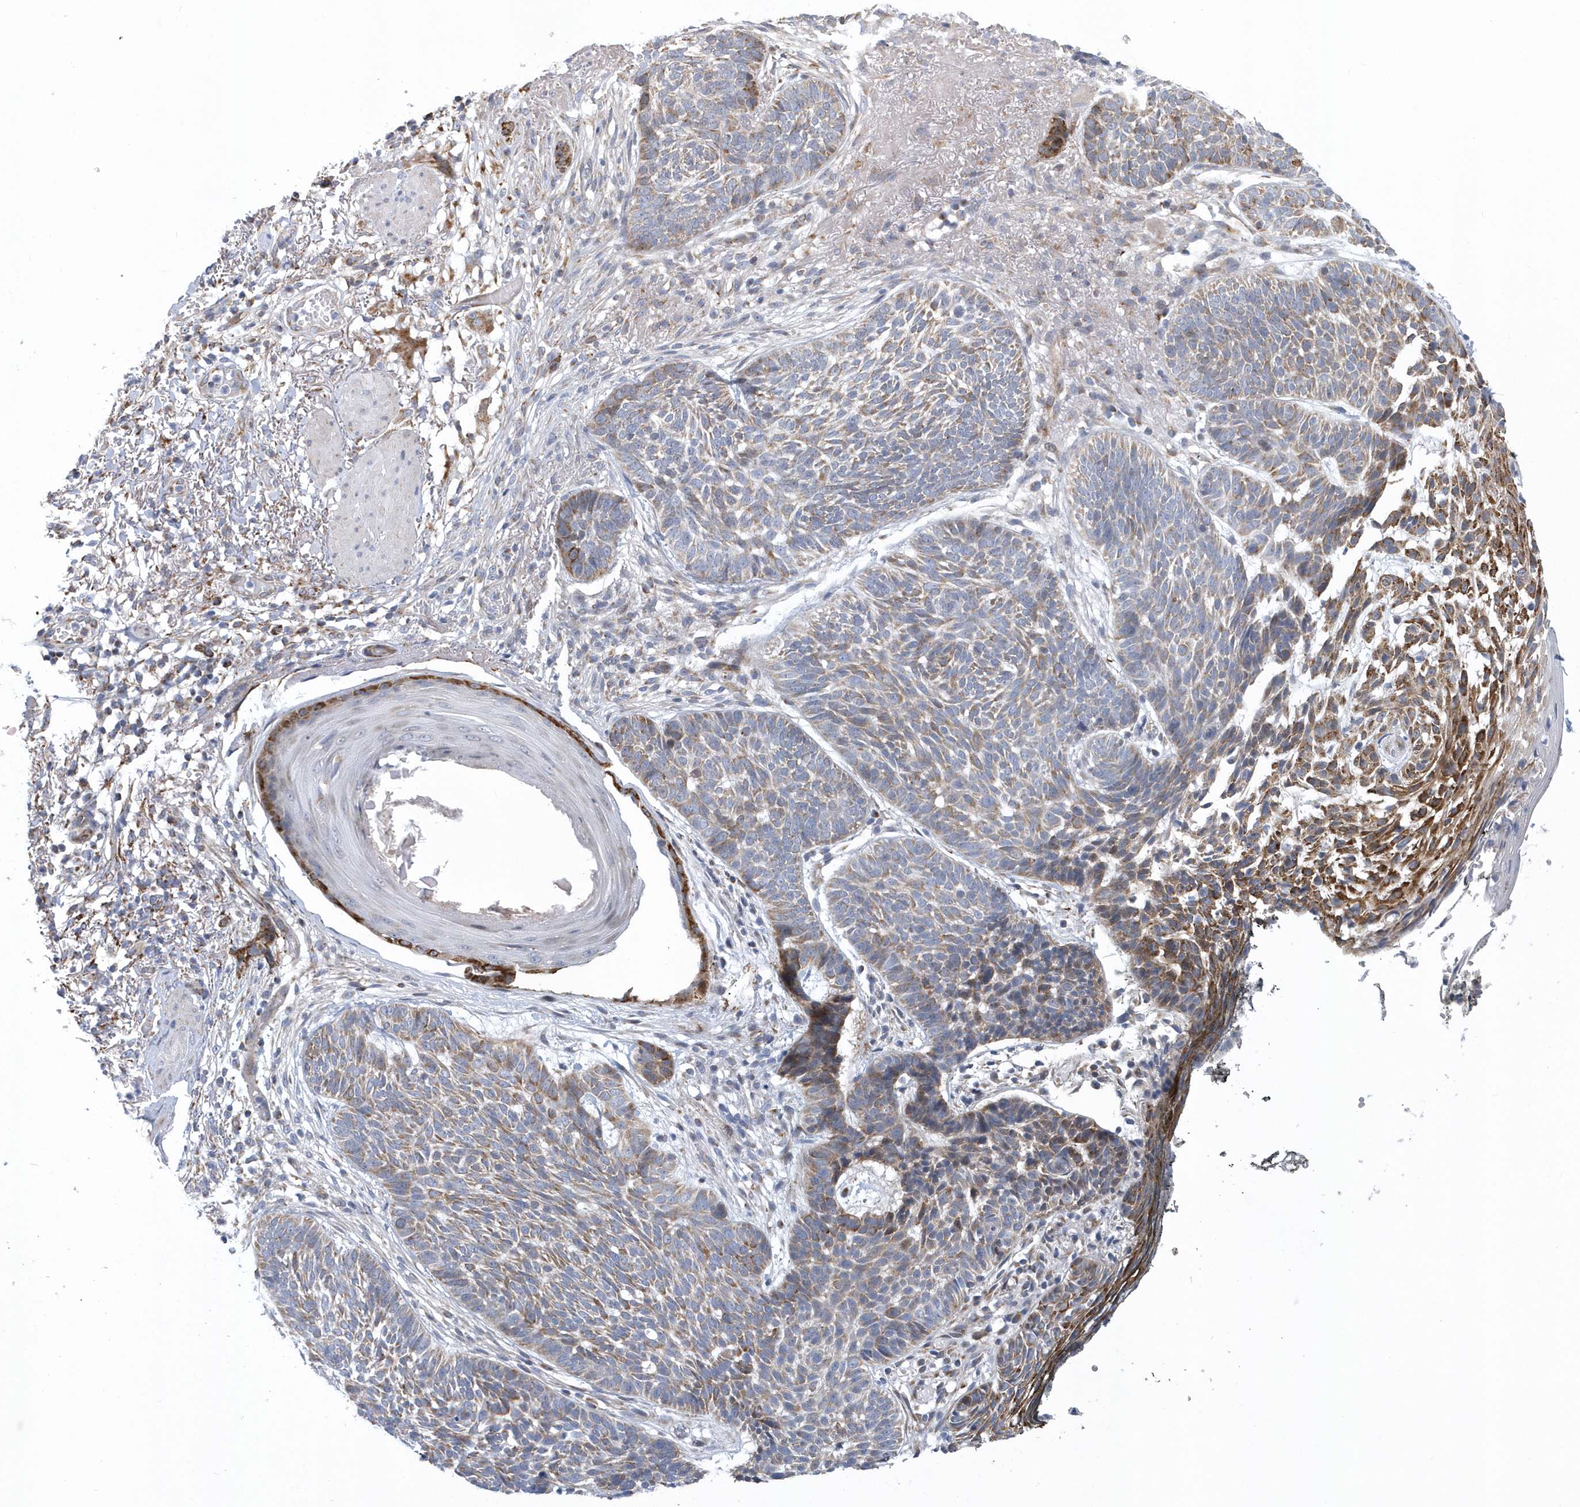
{"staining": {"intensity": "moderate", "quantity": "25%-75%", "location": "cytoplasmic/membranous"}, "tissue": "skin cancer", "cell_type": "Tumor cells", "image_type": "cancer", "snomed": [{"axis": "morphology", "description": "Normal tissue, NOS"}, {"axis": "morphology", "description": "Basal cell carcinoma"}, {"axis": "topography", "description": "Skin"}], "caption": "Basal cell carcinoma (skin) stained for a protein shows moderate cytoplasmic/membranous positivity in tumor cells.", "gene": "VWA5B2", "patient": {"sex": "male", "age": 64}}